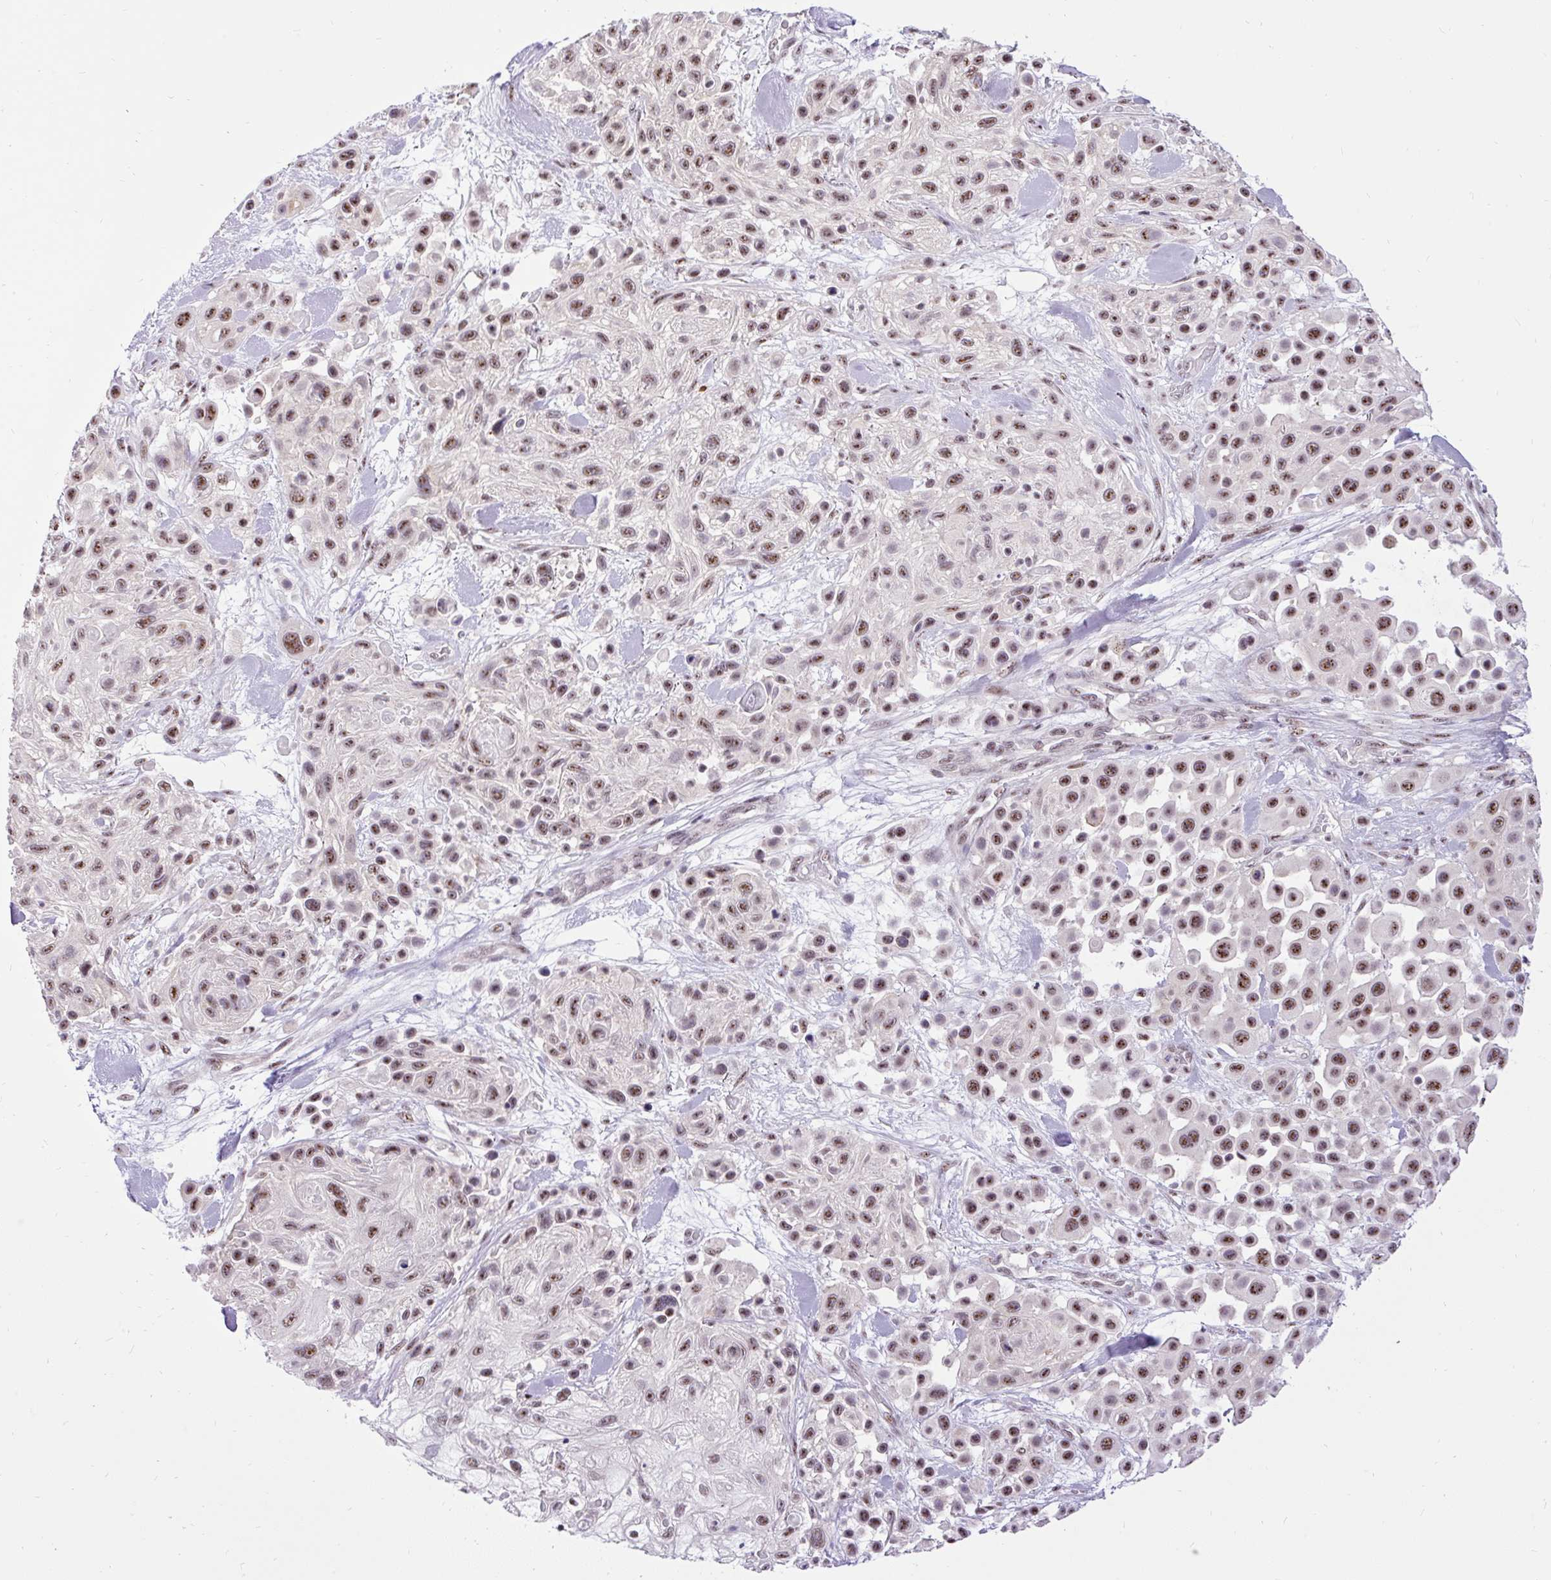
{"staining": {"intensity": "moderate", "quantity": ">75%", "location": "nuclear"}, "tissue": "skin cancer", "cell_type": "Tumor cells", "image_type": "cancer", "snomed": [{"axis": "morphology", "description": "Squamous cell carcinoma, NOS"}, {"axis": "topography", "description": "Skin"}], "caption": "IHC photomicrograph of human skin cancer (squamous cell carcinoma) stained for a protein (brown), which exhibits medium levels of moderate nuclear expression in about >75% of tumor cells.", "gene": "SMC5", "patient": {"sex": "male", "age": 67}}